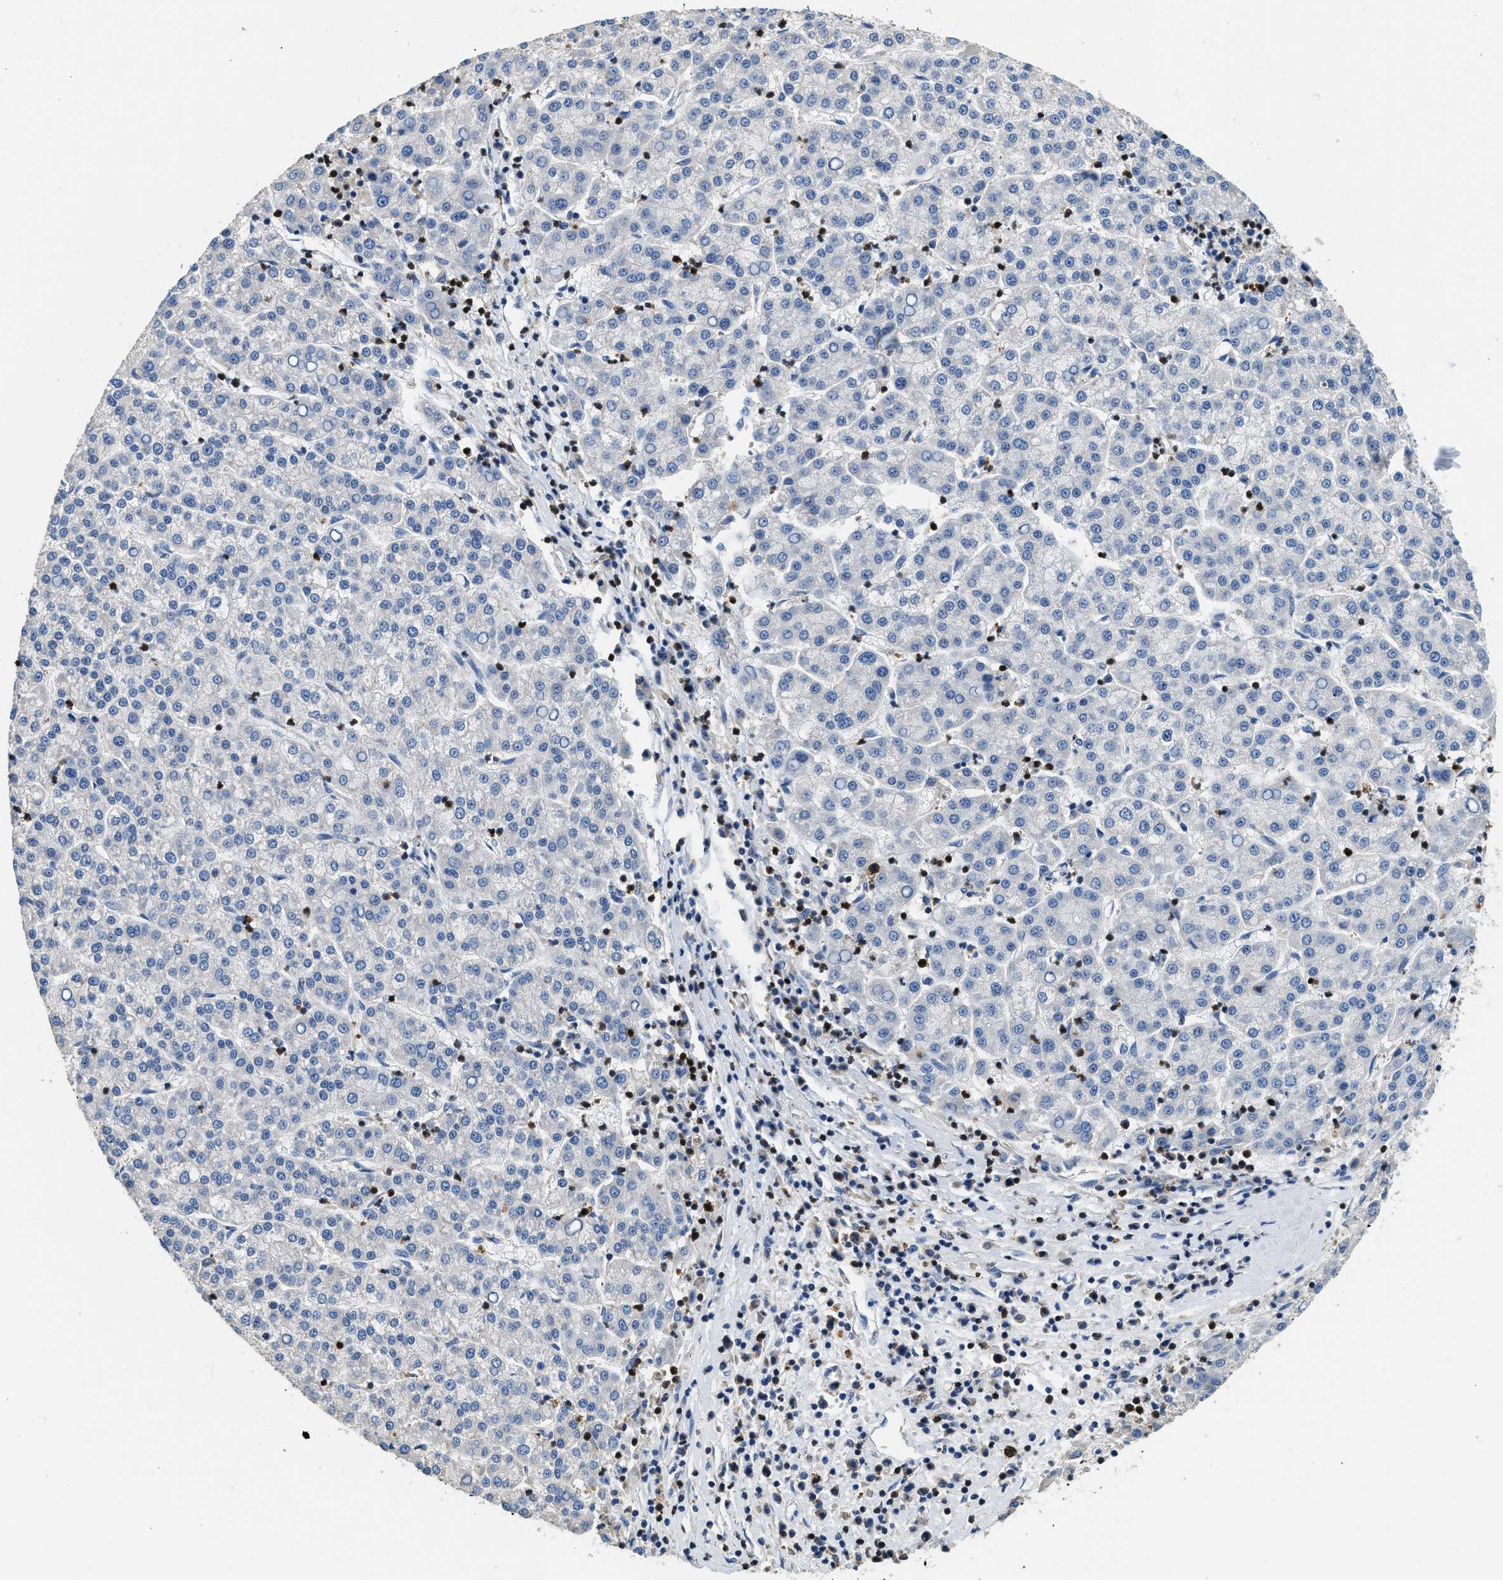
{"staining": {"intensity": "negative", "quantity": "none", "location": "none"}, "tissue": "liver cancer", "cell_type": "Tumor cells", "image_type": "cancer", "snomed": [{"axis": "morphology", "description": "Carcinoma, Hepatocellular, NOS"}, {"axis": "topography", "description": "Liver"}], "caption": "The image demonstrates no significant positivity in tumor cells of liver cancer.", "gene": "TOX", "patient": {"sex": "female", "age": 58}}